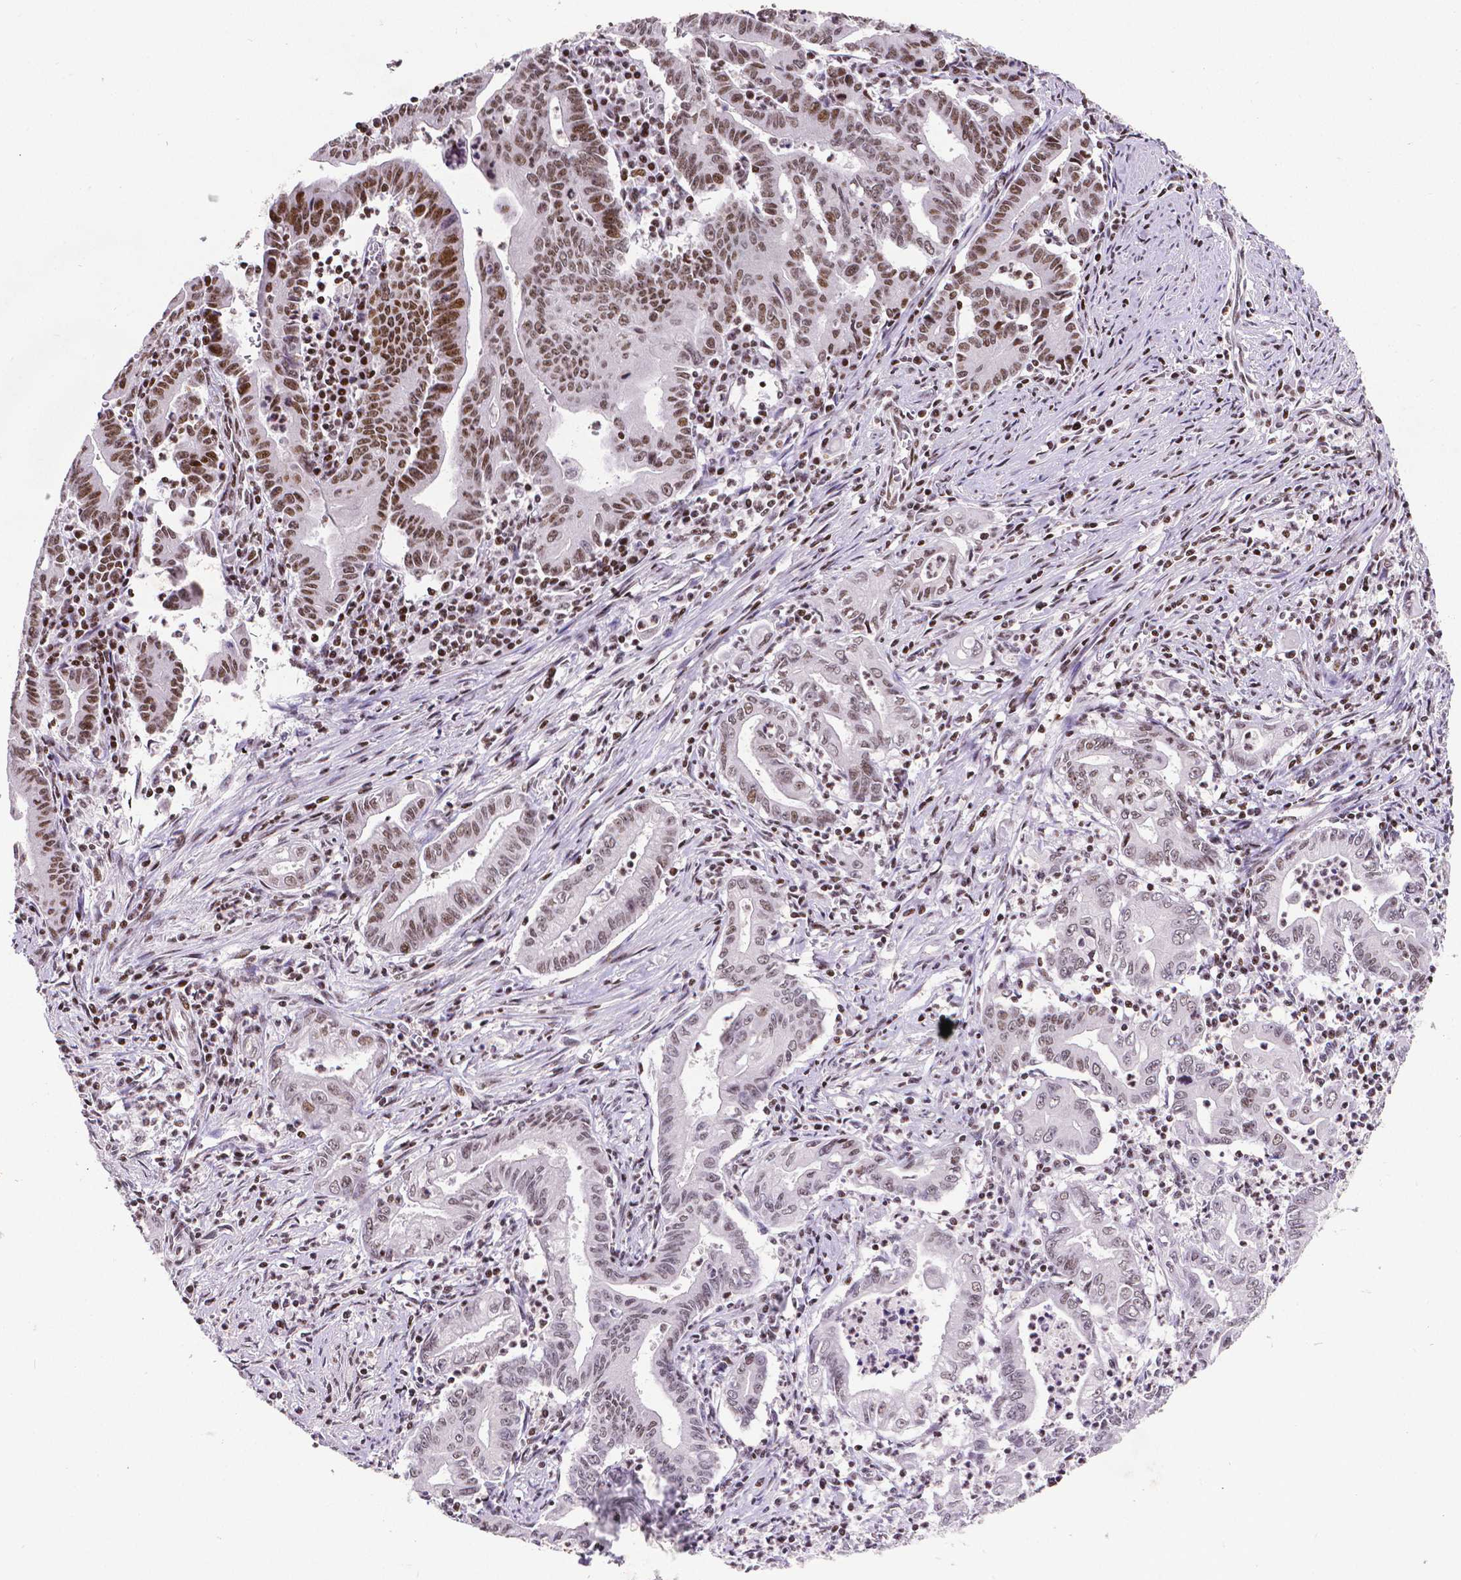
{"staining": {"intensity": "moderate", "quantity": ">75%", "location": "nuclear"}, "tissue": "stomach cancer", "cell_type": "Tumor cells", "image_type": "cancer", "snomed": [{"axis": "morphology", "description": "Adenocarcinoma, NOS"}, {"axis": "topography", "description": "Stomach, upper"}], "caption": "Adenocarcinoma (stomach) stained with a brown dye reveals moderate nuclear positive staining in about >75% of tumor cells.", "gene": "CTCF", "patient": {"sex": "female", "age": 79}}